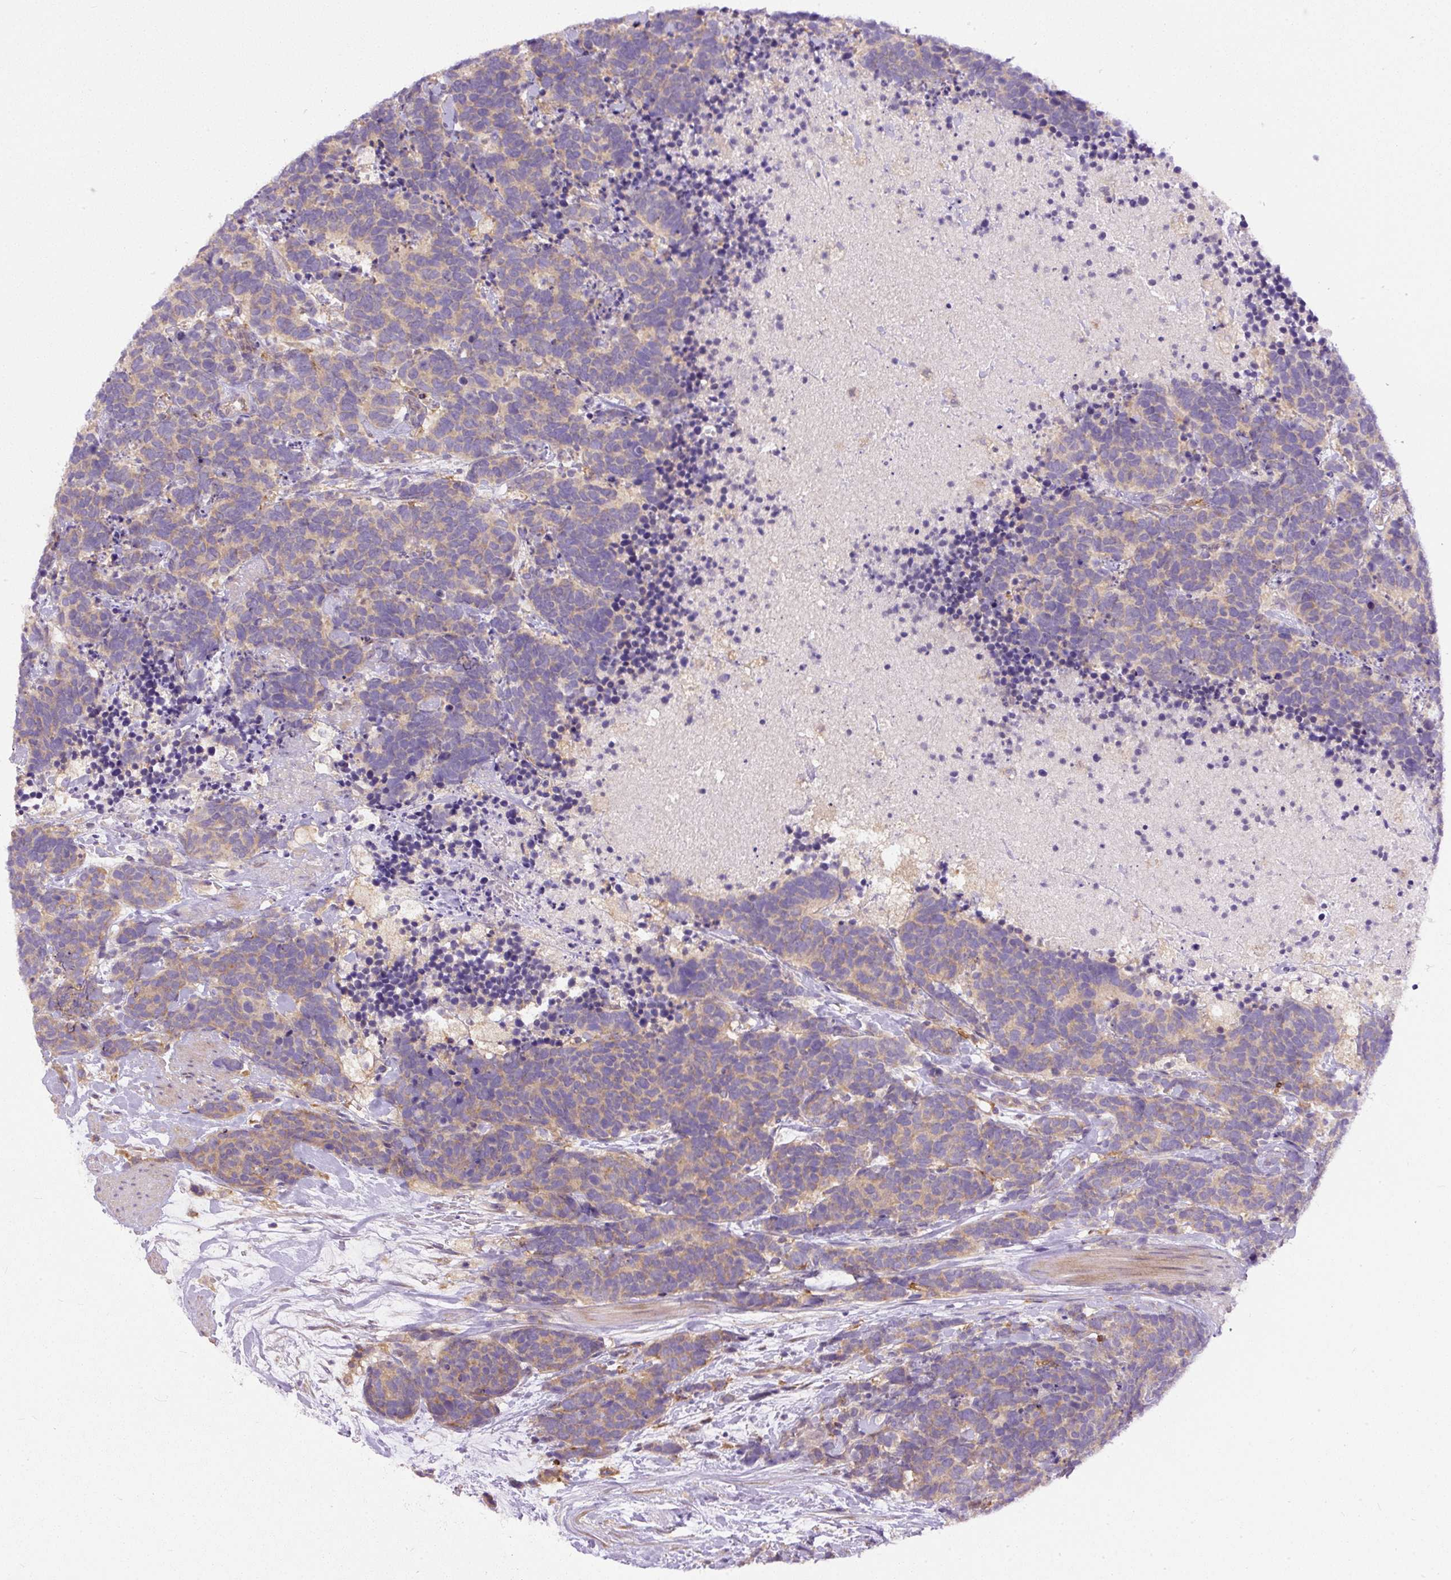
{"staining": {"intensity": "weak", "quantity": ">75%", "location": "cytoplasmic/membranous"}, "tissue": "carcinoid", "cell_type": "Tumor cells", "image_type": "cancer", "snomed": [{"axis": "morphology", "description": "Carcinoma, NOS"}, {"axis": "morphology", "description": "Carcinoid, malignant, NOS"}, {"axis": "topography", "description": "Prostate"}], "caption": "IHC photomicrograph of human malignant carcinoid stained for a protein (brown), which shows low levels of weak cytoplasmic/membranous staining in approximately >75% of tumor cells.", "gene": "DAPK1", "patient": {"sex": "male", "age": 57}}